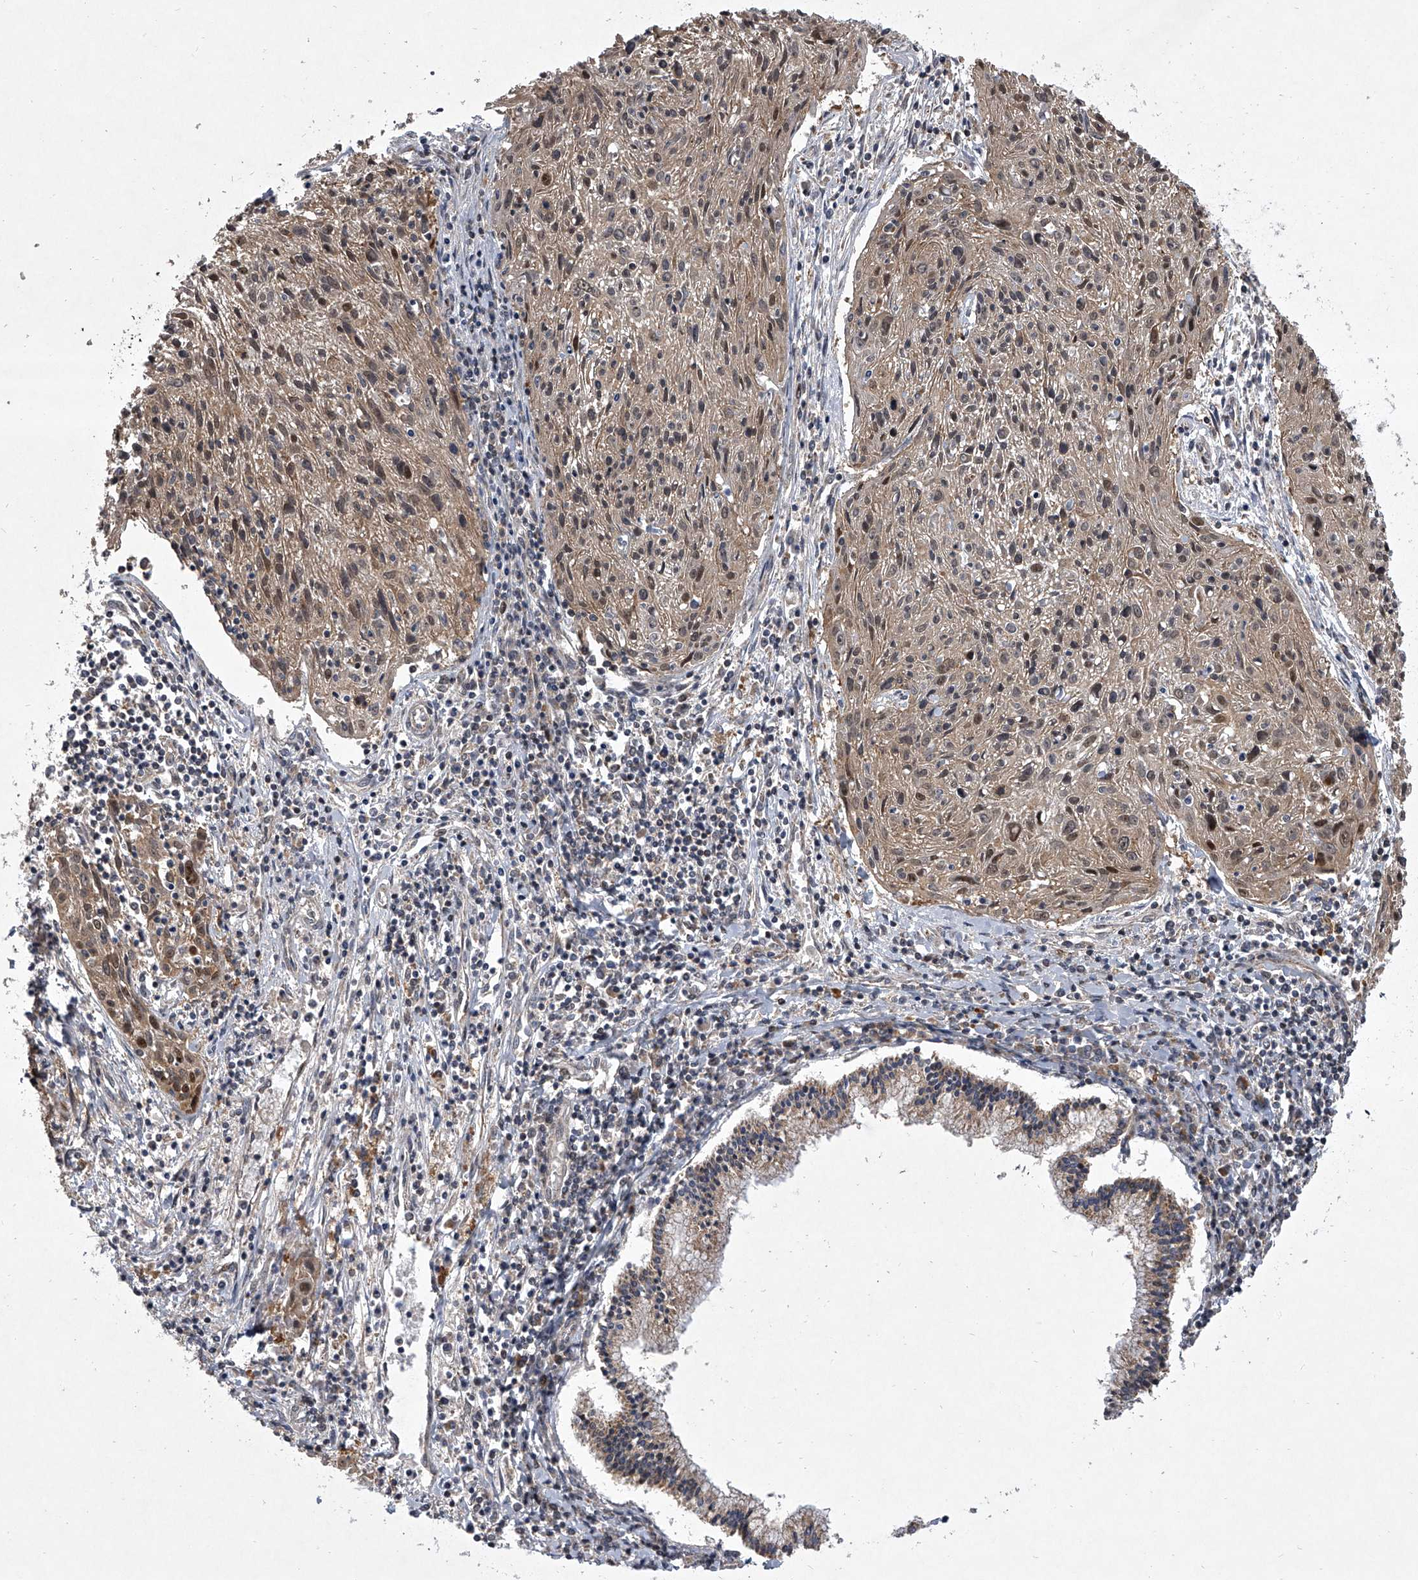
{"staining": {"intensity": "moderate", "quantity": ">75%", "location": "cytoplasmic/membranous,nuclear"}, "tissue": "cervical cancer", "cell_type": "Tumor cells", "image_type": "cancer", "snomed": [{"axis": "morphology", "description": "Squamous cell carcinoma, NOS"}, {"axis": "topography", "description": "Cervix"}], "caption": "IHC photomicrograph of human cervical squamous cell carcinoma stained for a protein (brown), which exhibits medium levels of moderate cytoplasmic/membranous and nuclear expression in approximately >75% of tumor cells.", "gene": "HEATR6", "patient": {"sex": "female", "age": 51}}